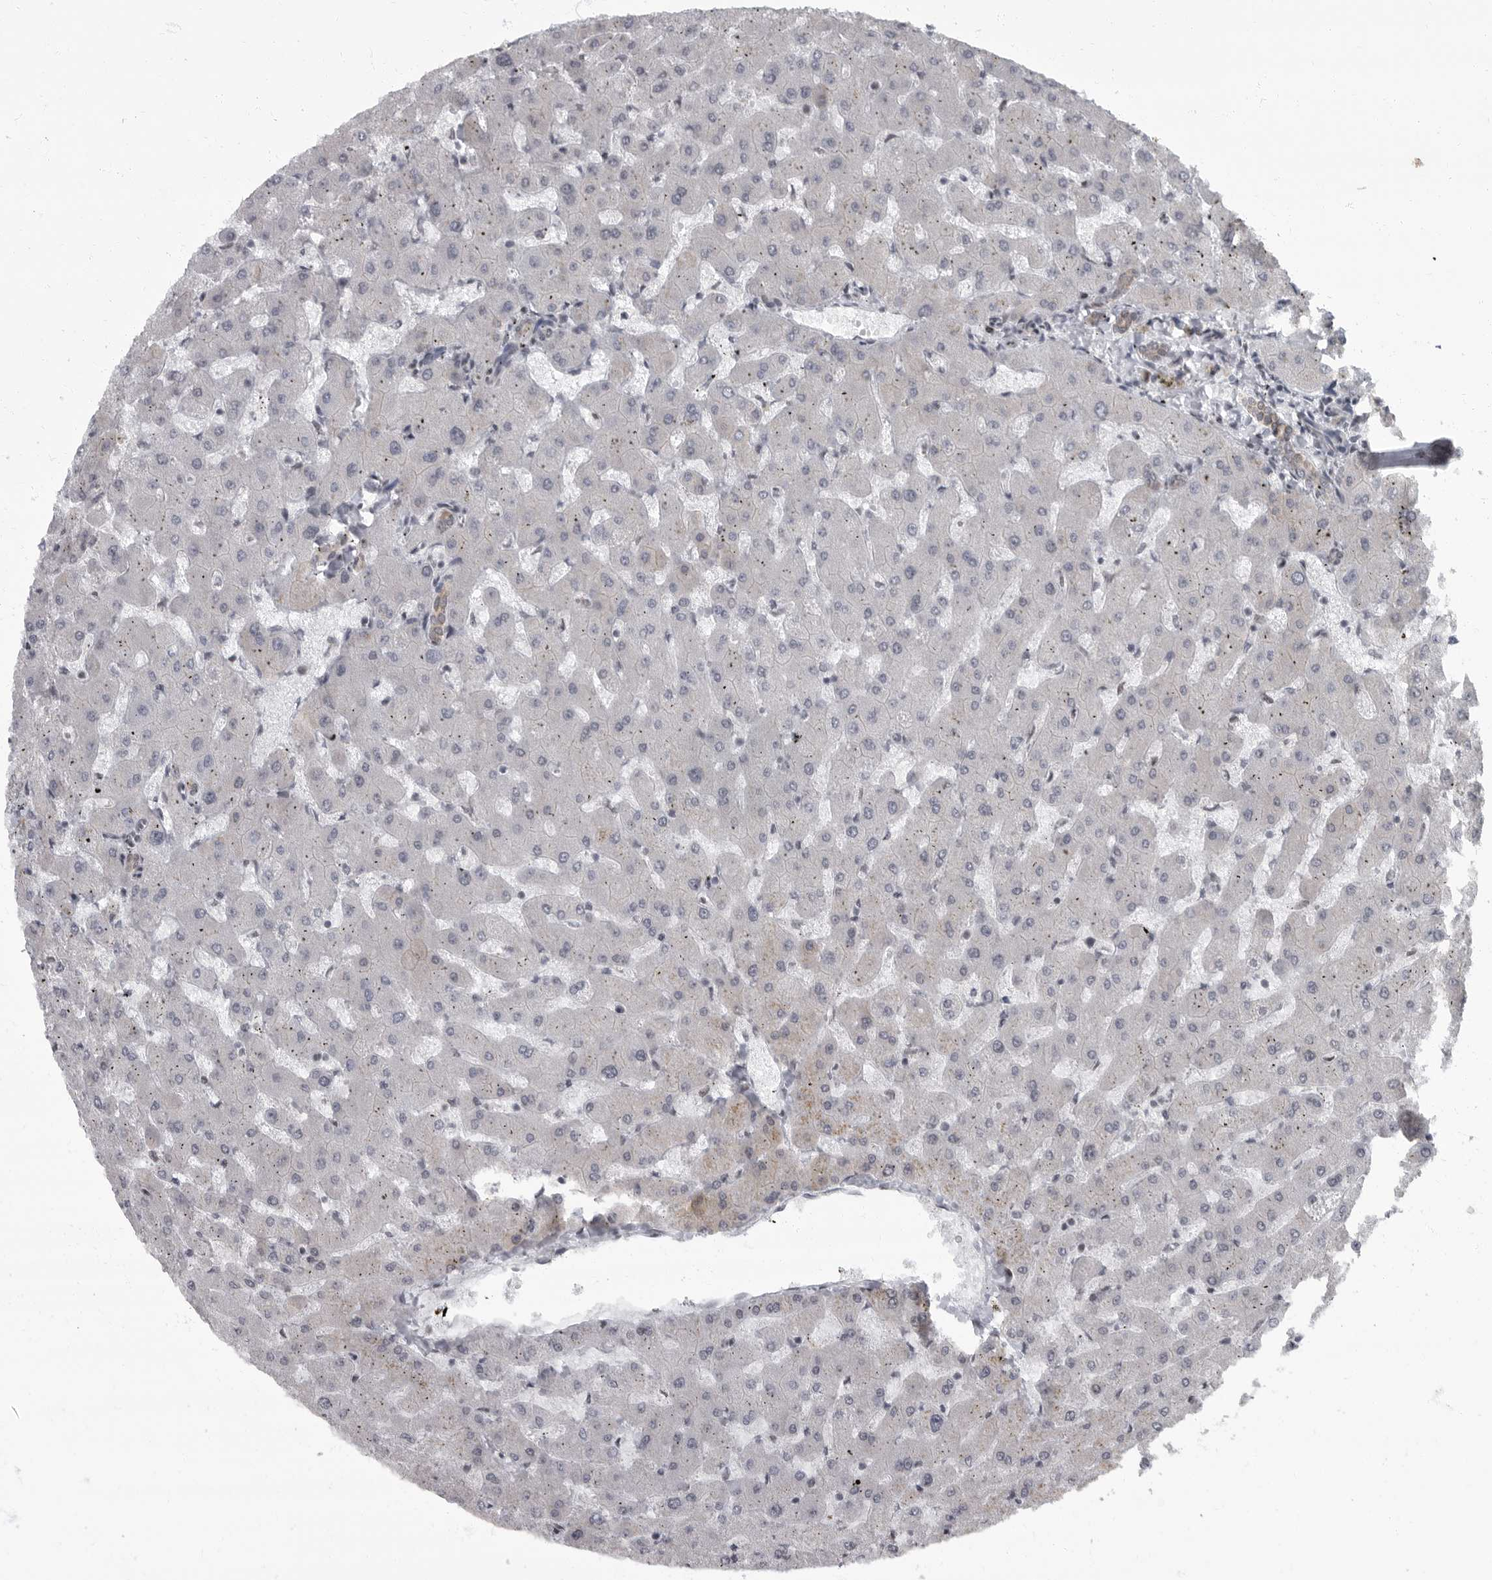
{"staining": {"intensity": "moderate", "quantity": ">75%", "location": "cytoplasmic/membranous"}, "tissue": "liver", "cell_type": "Cholangiocytes", "image_type": "normal", "snomed": [{"axis": "morphology", "description": "Normal tissue, NOS"}, {"axis": "topography", "description": "Liver"}], "caption": "Immunohistochemistry (IHC) histopathology image of benign liver: human liver stained using immunohistochemistry (IHC) demonstrates medium levels of moderate protein expression localized specifically in the cytoplasmic/membranous of cholangiocytes, appearing as a cytoplasmic/membranous brown color.", "gene": "EVI5", "patient": {"sex": "female", "age": 63}}